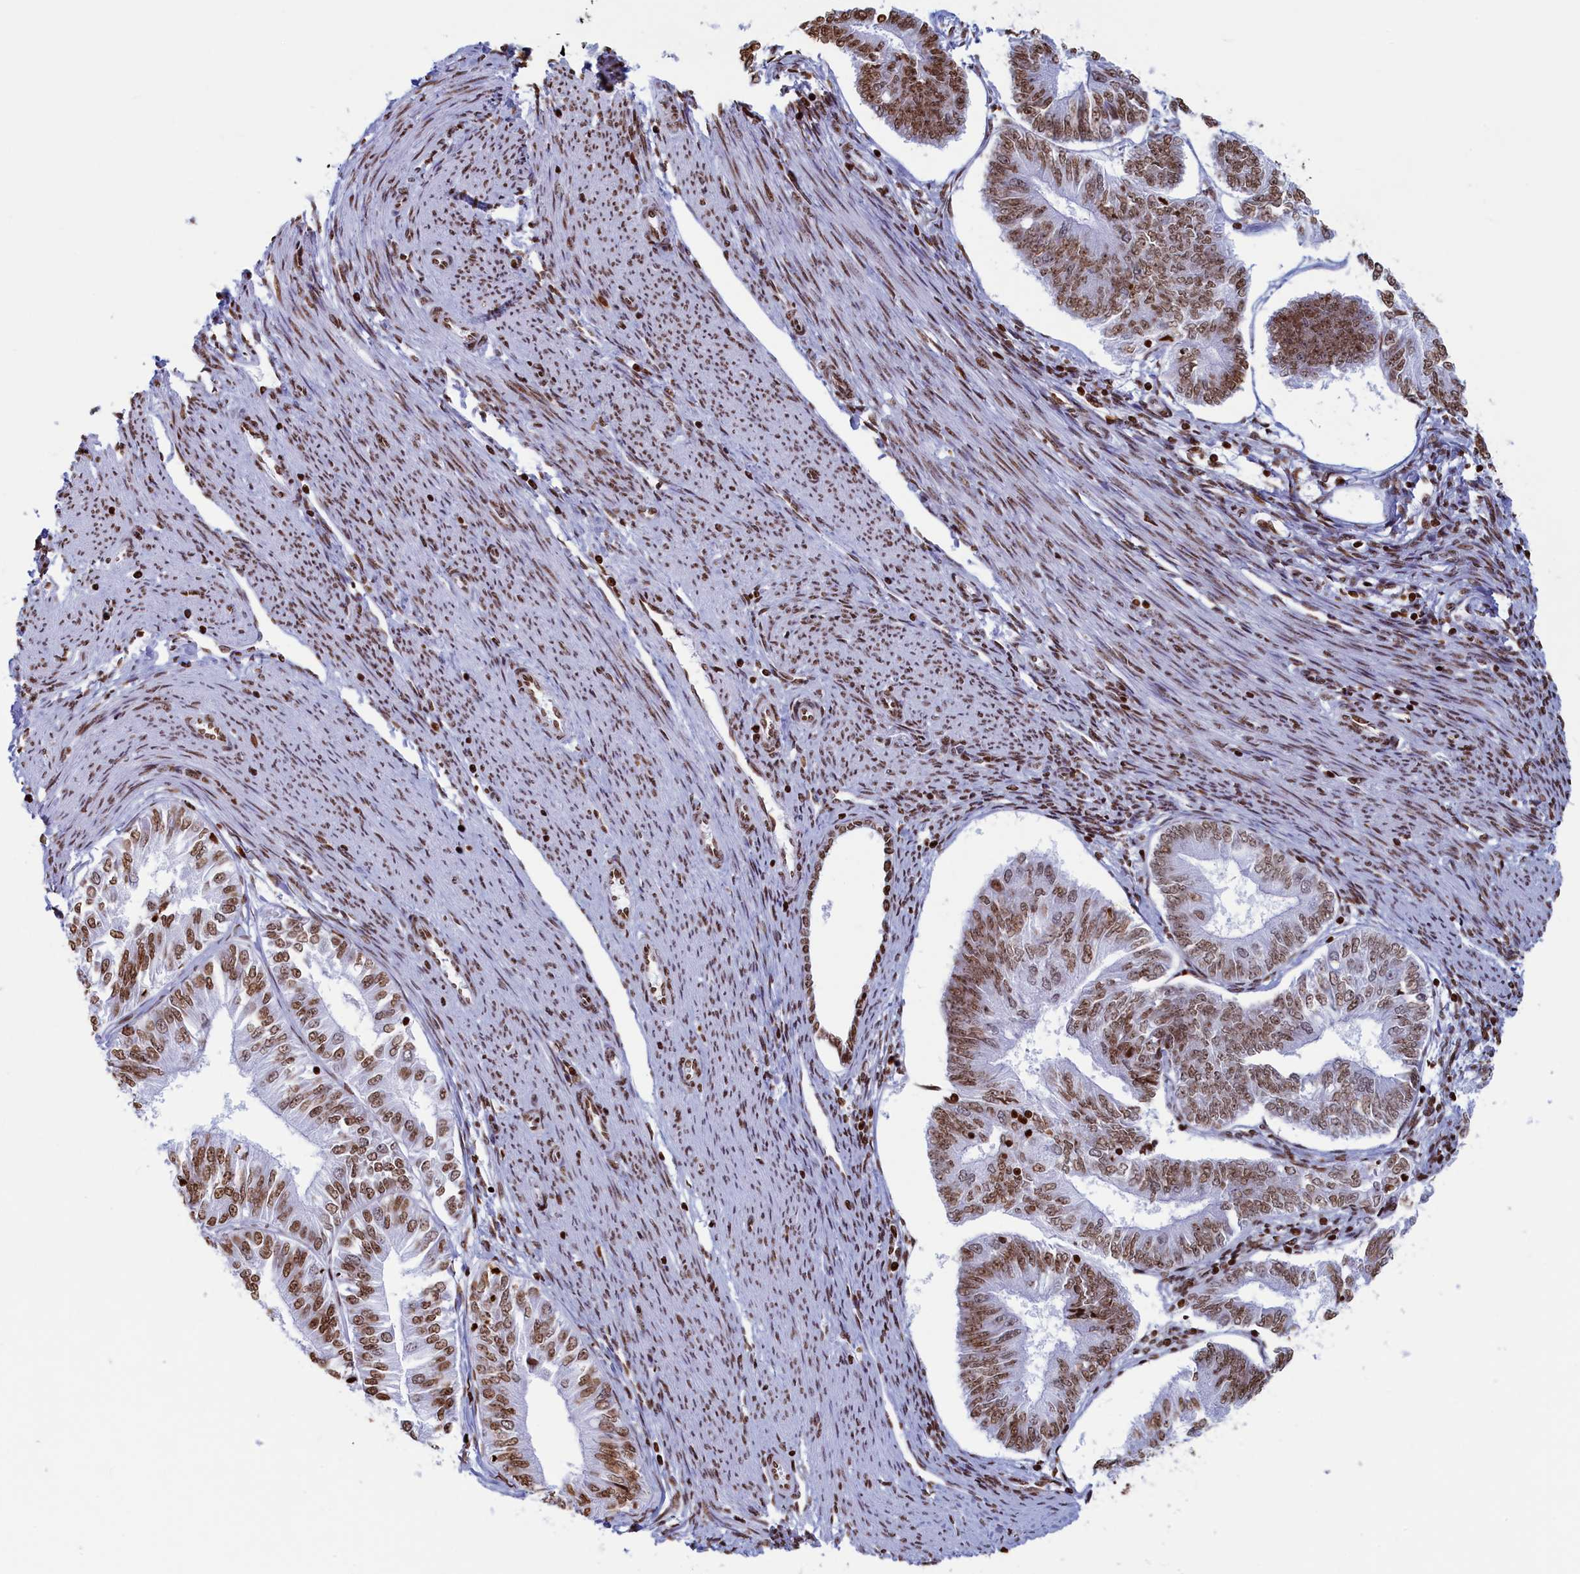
{"staining": {"intensity": "moderate", "quantity": ">75%", "location": "nuclear"}, "tissue": "endometrial cancer", "cell_type": "Tumor cells", "image_type": "cancer", "snomed": [{"axis": "morphology", "description": "Adenocarcinoma, NOS"}, {"axis": "topography", "description": "Endometrium"}], "caption": "Tumor cells demonstrate moderate nuclear staining in about >75% of cells in adenocarcinoma (endometrial).", "gene": "APOBEC3A", "patient": {"sex": "female", "age": 58}}